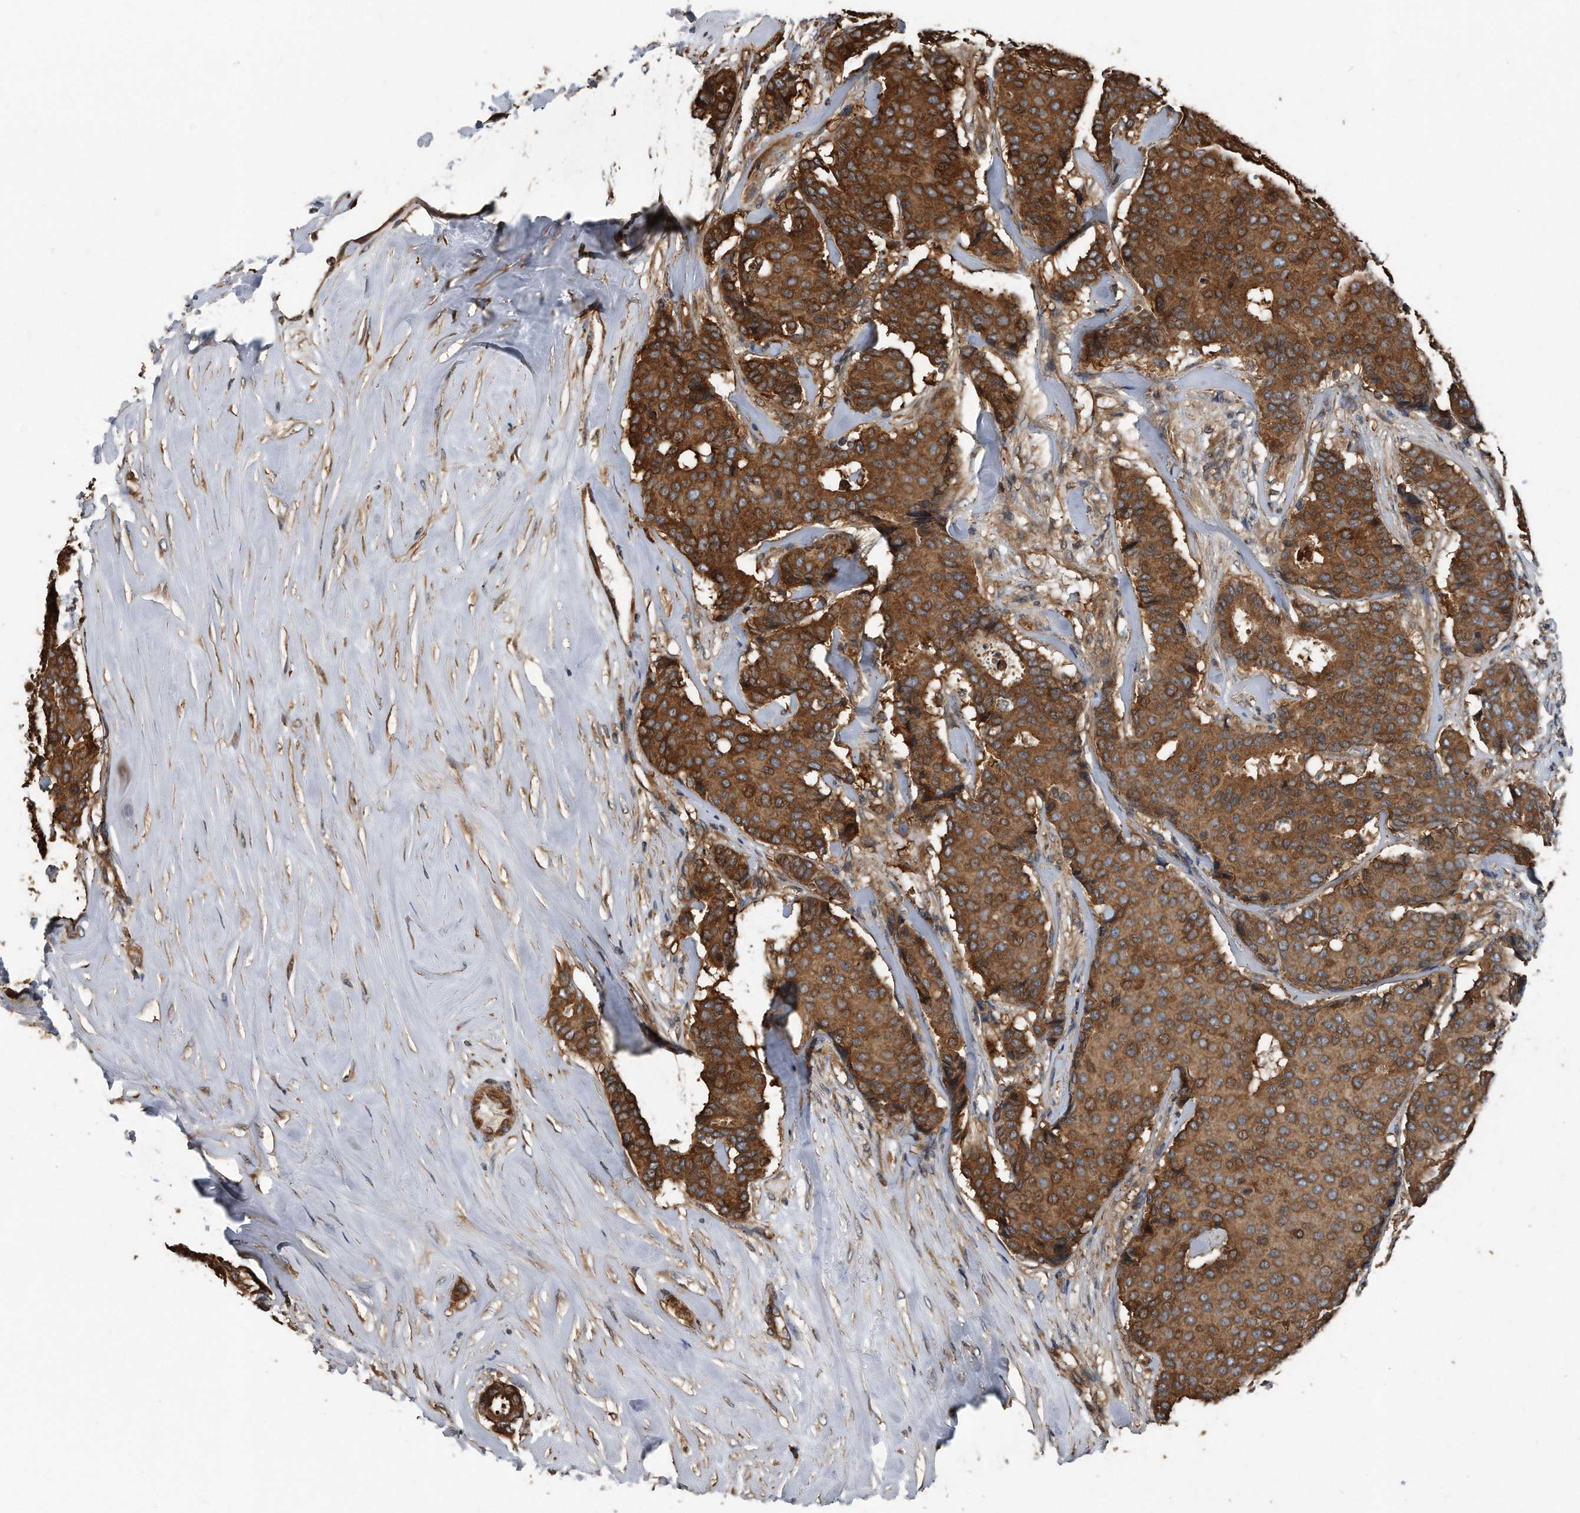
{"staining": {"intensity": "strong", "quantity": ">75%", "location": "cytoplasmic/membranous"}, "tissue": "breast cancer", "cell_type": "Tumor cells", "image_type": "cancer", "snomed": [{"axis": "morphology", "description": "Duct carcinoma"}, {"axis": "topography", "description": "Breast"}], "caption": "This is a photomicrograph of immunohistochemistry staining of infiltrating ductal carcinoma (breast), which shows strong positivity in the cytoplasmic/membranous of tumor cells.", "gene": "FAM136A", "patient": {"sex": "female", "age": 75}}